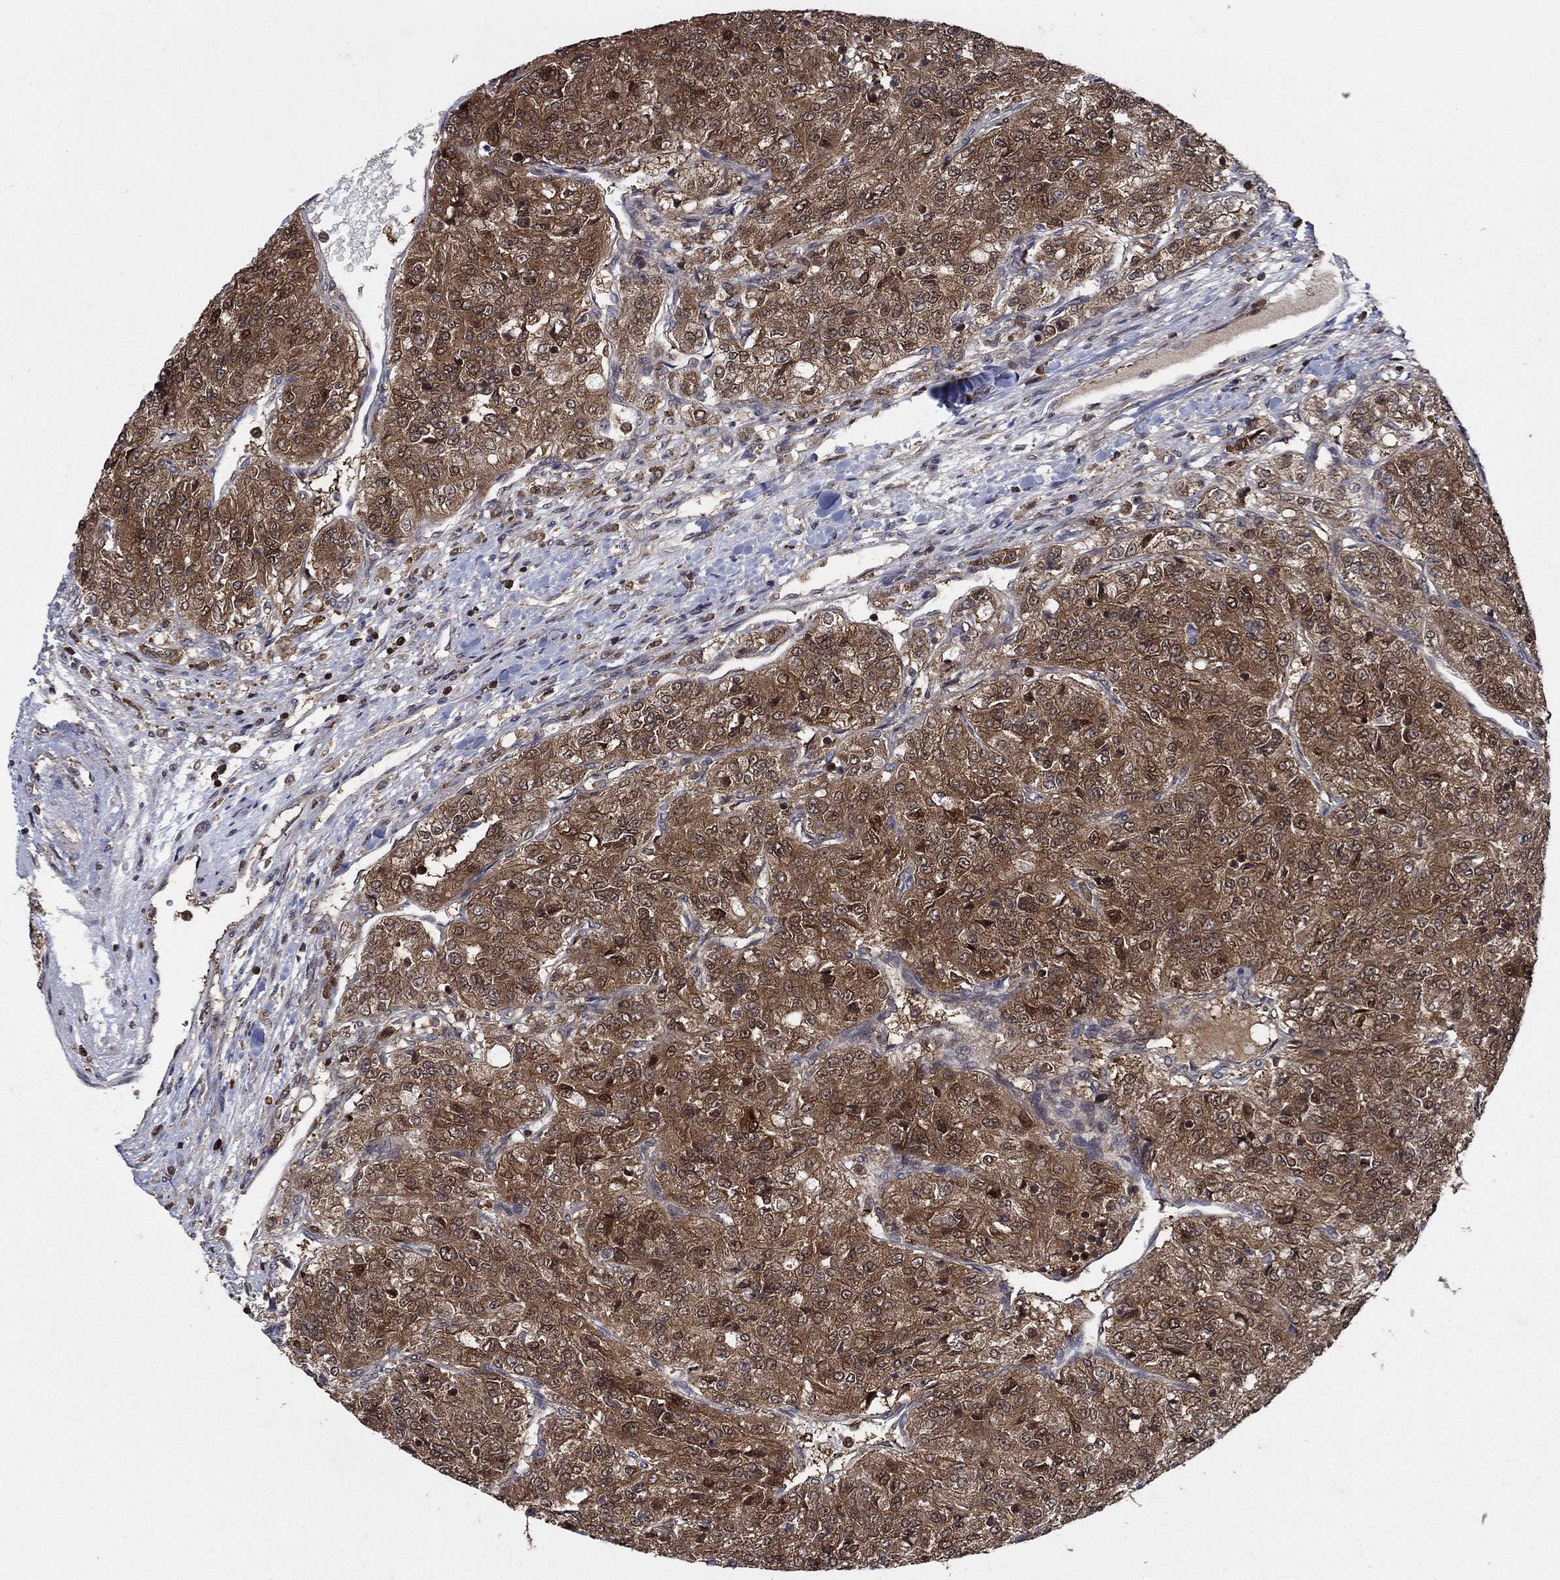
{"staining": {"intensity": "strong", "quantity": ">75%", "location": "cytoplasmic/membranous"}, "tissue": "renal cancer", "cell_type": "Tumor cells", "image_type": "cancer", "snomed": [{"axis": "morphology", "description": "Adenocarcinoma, NOS"}, {"axis": "topography", "description": "Kidney"}], "caption": "IHC histopathology image of renal cancer stained for a protein (brown), which demonstrates high levels of strong cytoplasmic/membranous positivity in about >75% of tumor cells.", "gene": "CACYBP", "patient": {"sex": "female", "age": 63}}